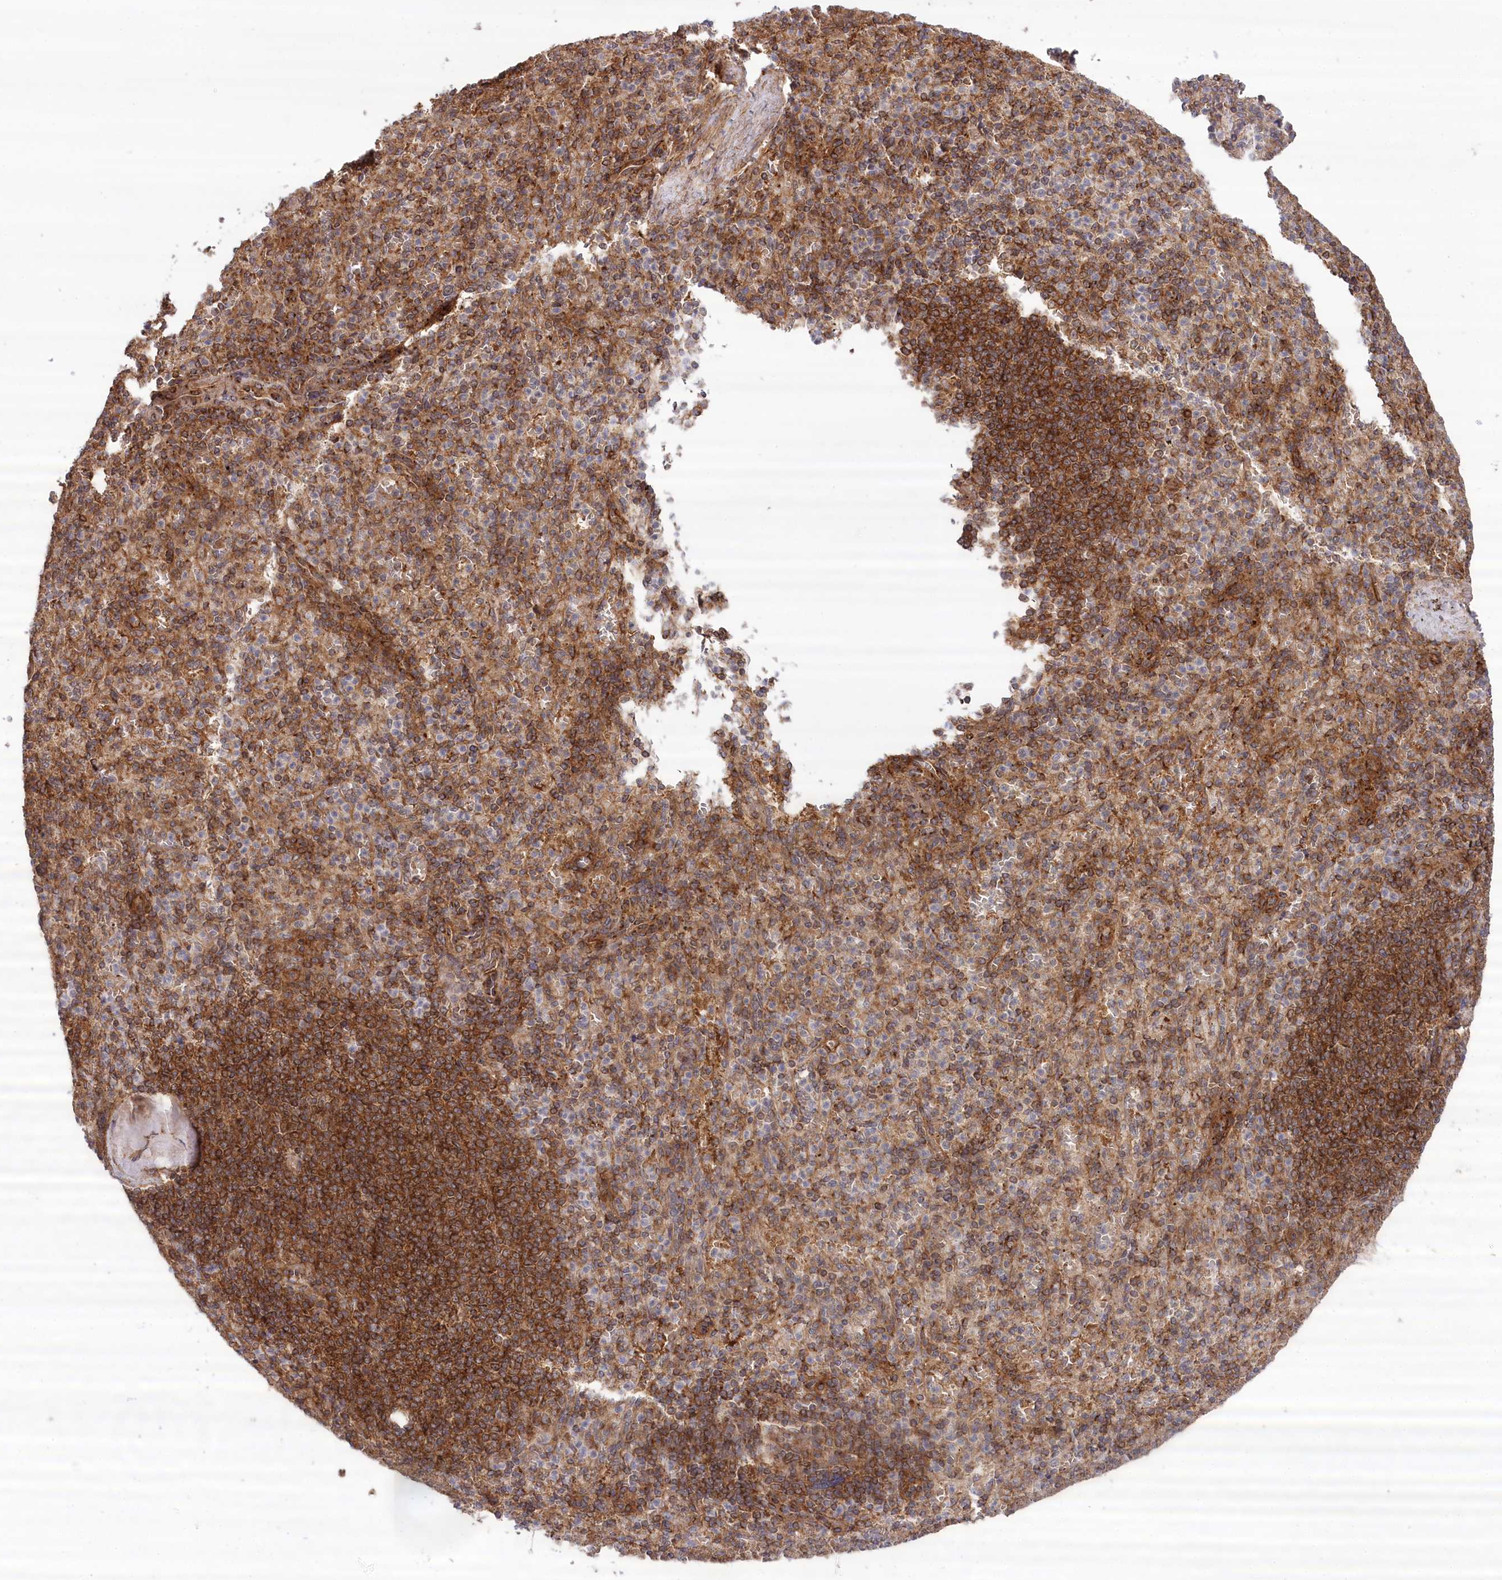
{"staining": {"intensity": "strong", "quantity": "25%-75%", "location": "cytoplasmic/membranous"}, "tissue": "spleen", "cell_type": "Cells in red pulp", "image_type": "normal", "snomed": [{"axis": "morphology", "description": "Normal tissue, NOS"}, {"axis": "topography", "description": "Spleen"}], "caption": "IHC histopathology image of unremarkable spleen: spleen stained using IHC displays high levels of strong protein expression localized specifically in the cytoplasmic/membranous of cells in red pulp, appearing as a cytoplasmic/membranous brown color.", "gene": "CCDC91", "patient": {"sex": "female", "age": 74}}